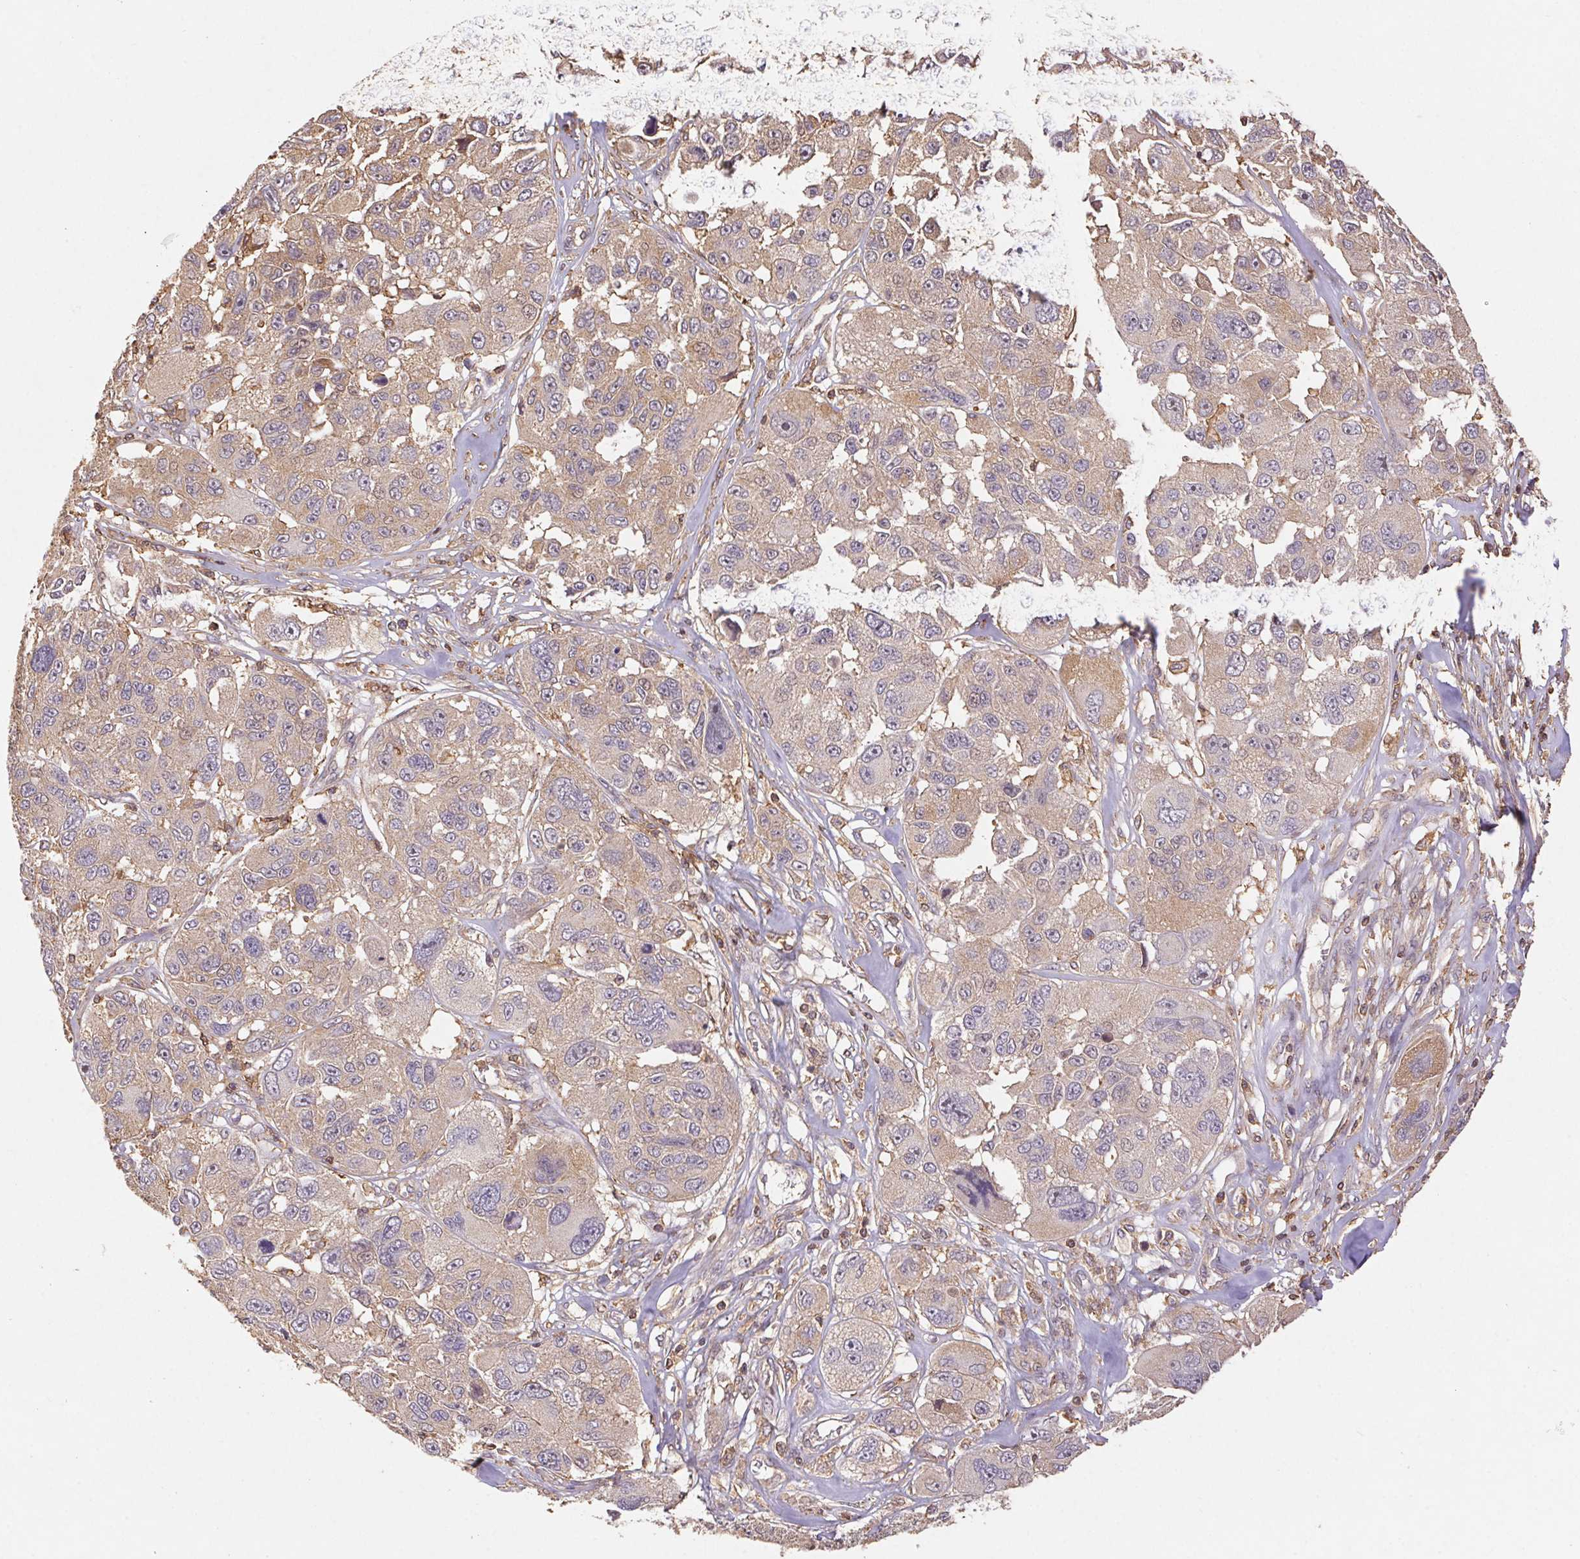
{"staining": {"intensity": "weak", "quantity": ">75%", "location": "cytoplasmic/membranous"}, "tissue": "melanoma", "cell_type": "Tumor cells", "image_type": "cancer", "snomed": [{"axis": "morphology", "description": "Malignant melanoma, NOS"}, {"axis": "topography", "description": "Skin"}], "caption": "A micrograph of human malignant melanoma stained for a protein shows weak cytoplasmic/membranous brown staining in tumor cells. The staining is performed using DAB (3,3'-diaminobenzidine) brown chromogen to label protein expression. The nuclei are counter-stained blue using hematoxylin.", "gene": "ATG10", "patient": {"sex": "female", "age": 66}}